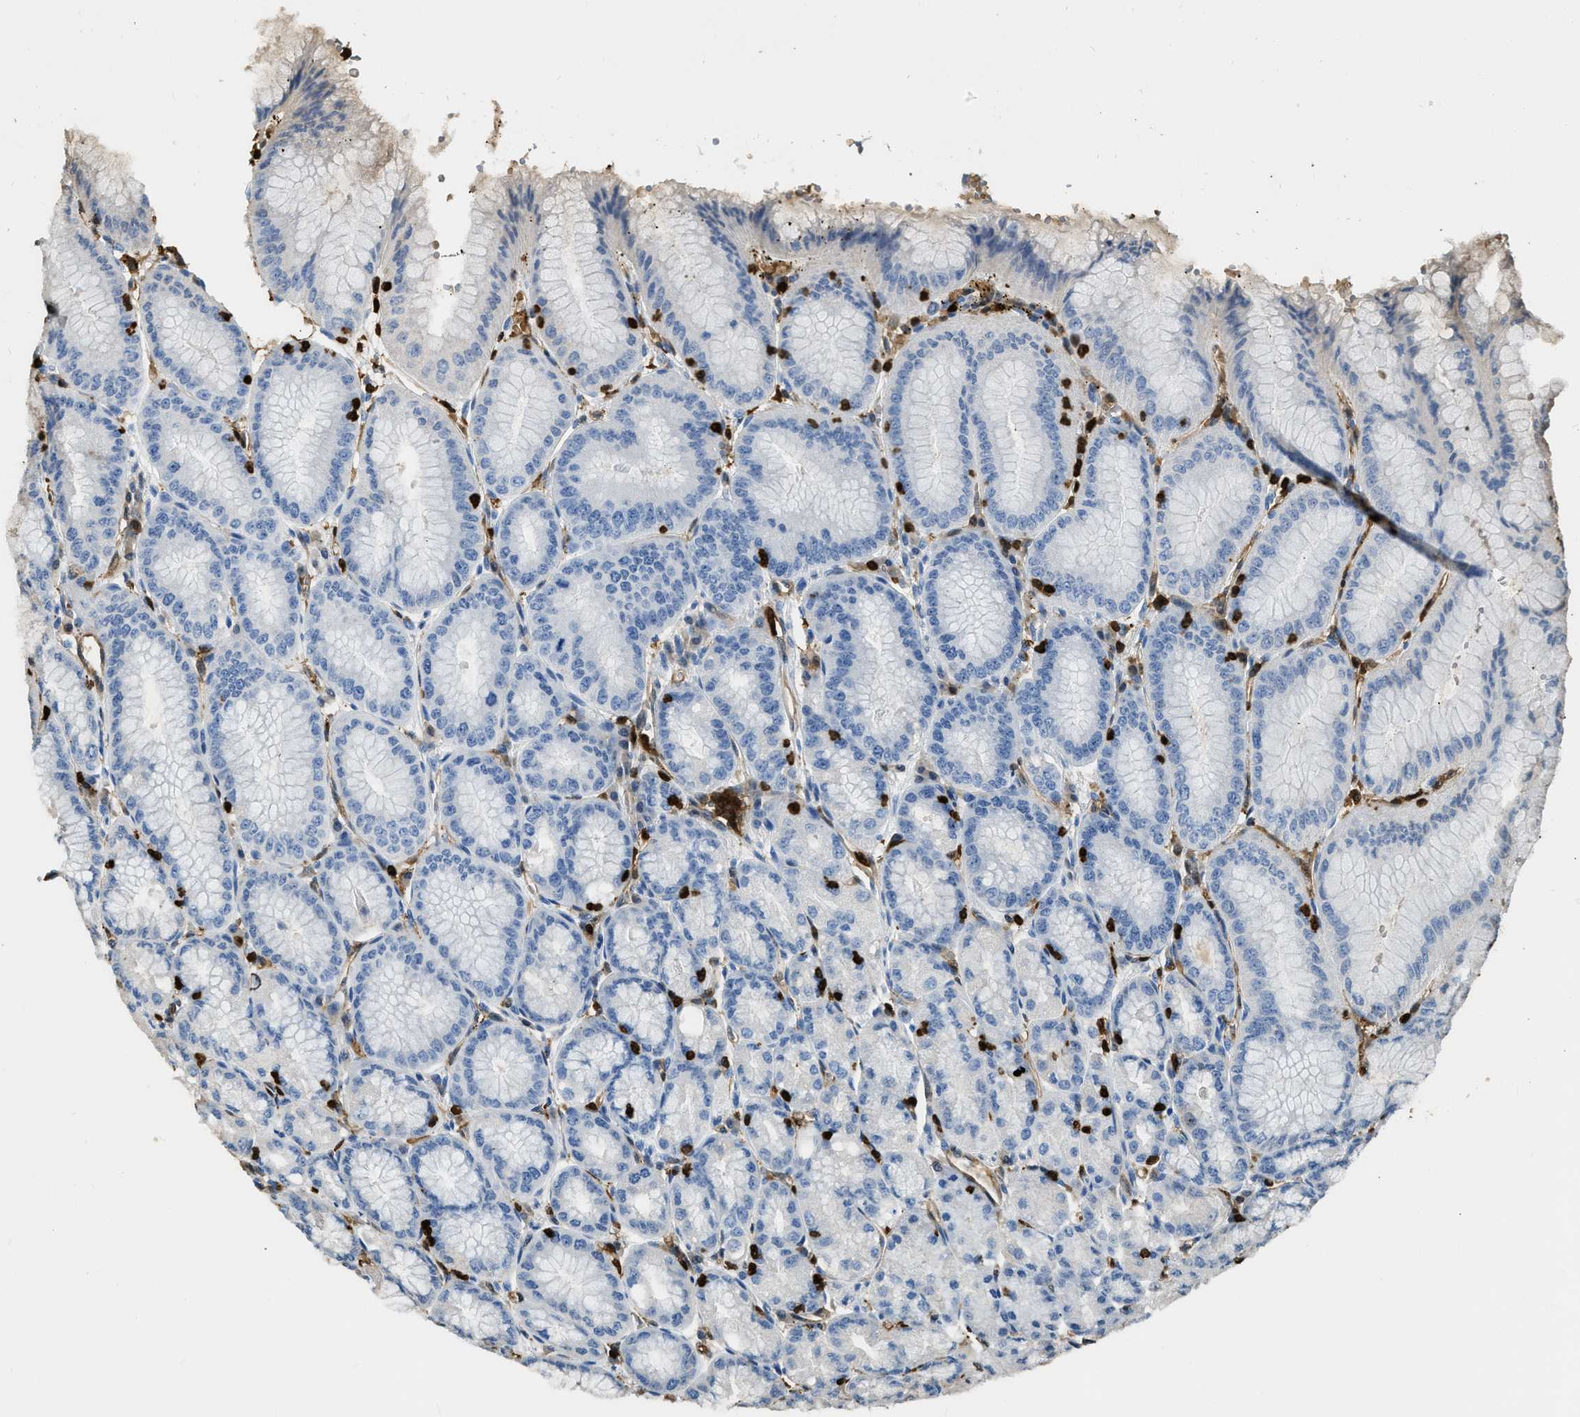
{"staining": {"intensity": "negative", "quantity": "none", "location": "none"}, "tissue": "stomach", "cell_type": "Glandular cells", "image_type": "normal", "snomed": [{"axis": "morphology", "description": "Normal tissue, NOS"}, {"axis": "topography", "description": "Stomach, lower"}], "caption": "IHC image of benign human stomach stained for a protein (brown), which exhibits no expression in glandular cells.", "gene": "ARHGDIB", "patient": {"sex": "male", "age": 71}}